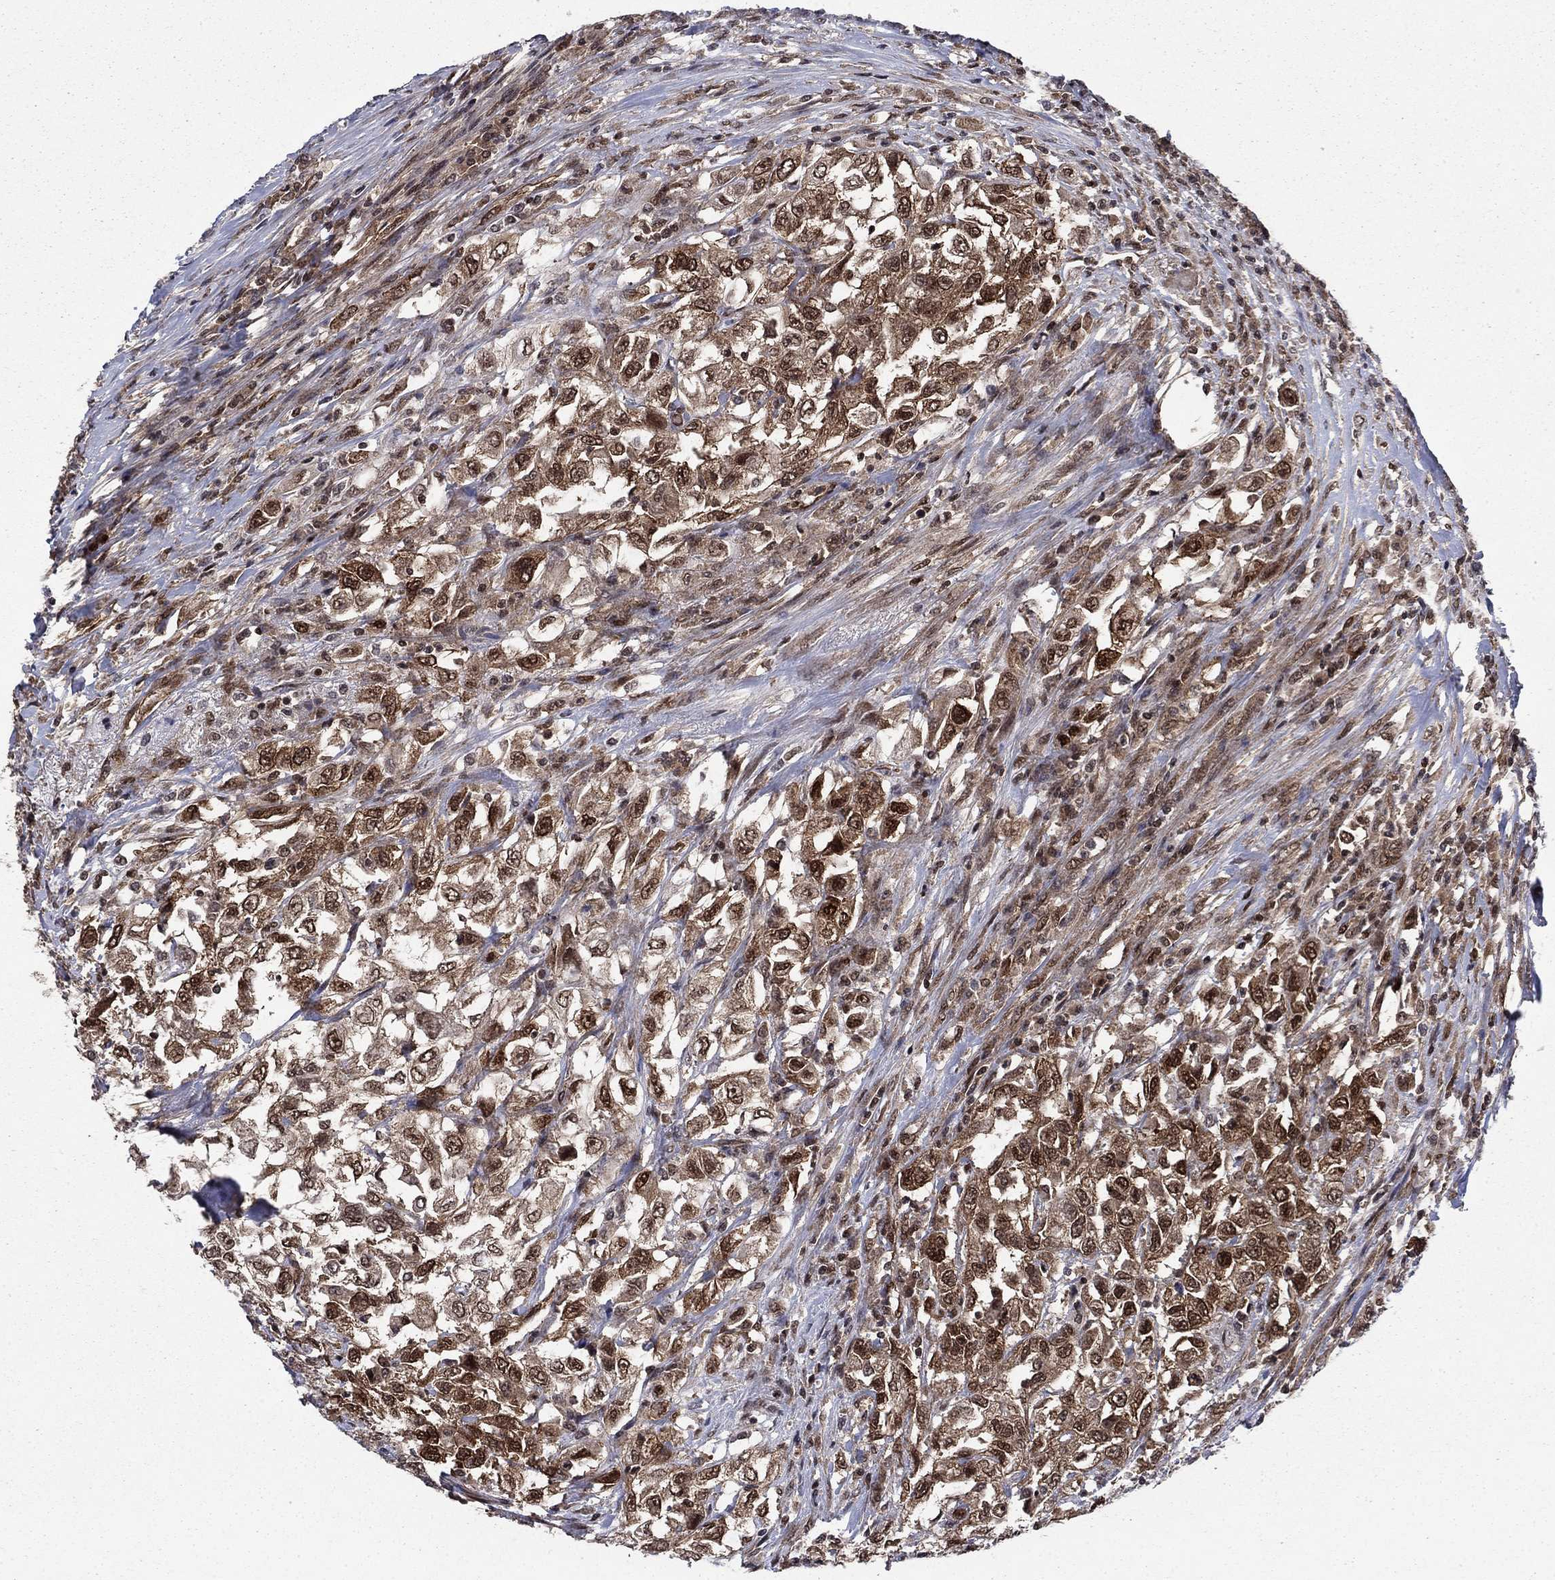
{"staining": {"intensity": "moderate", "quantity": "25%-75%", "location": "cytoplasmic/membranous,nuclear"}, "tissue": "urothelial cancer", "cell_type": "Tumor cells", "image_type": "cancer", "snomed": [{"axis": "morphology", "description": "Urothelial carcinoma, High grade"}, {"axis": "topography", "description": "Urinary bladder"}], "caption": "Immunohistochemical staining of high-grade urothelial carcinoma reveals moderate cytoplasmic/membranous and nuclear protein staining in about 25%-75% of tumor cells. Nuclei are stained in blue.", "gene": "DNAJA1", "patient": {"sex": "female", "age": 56}}